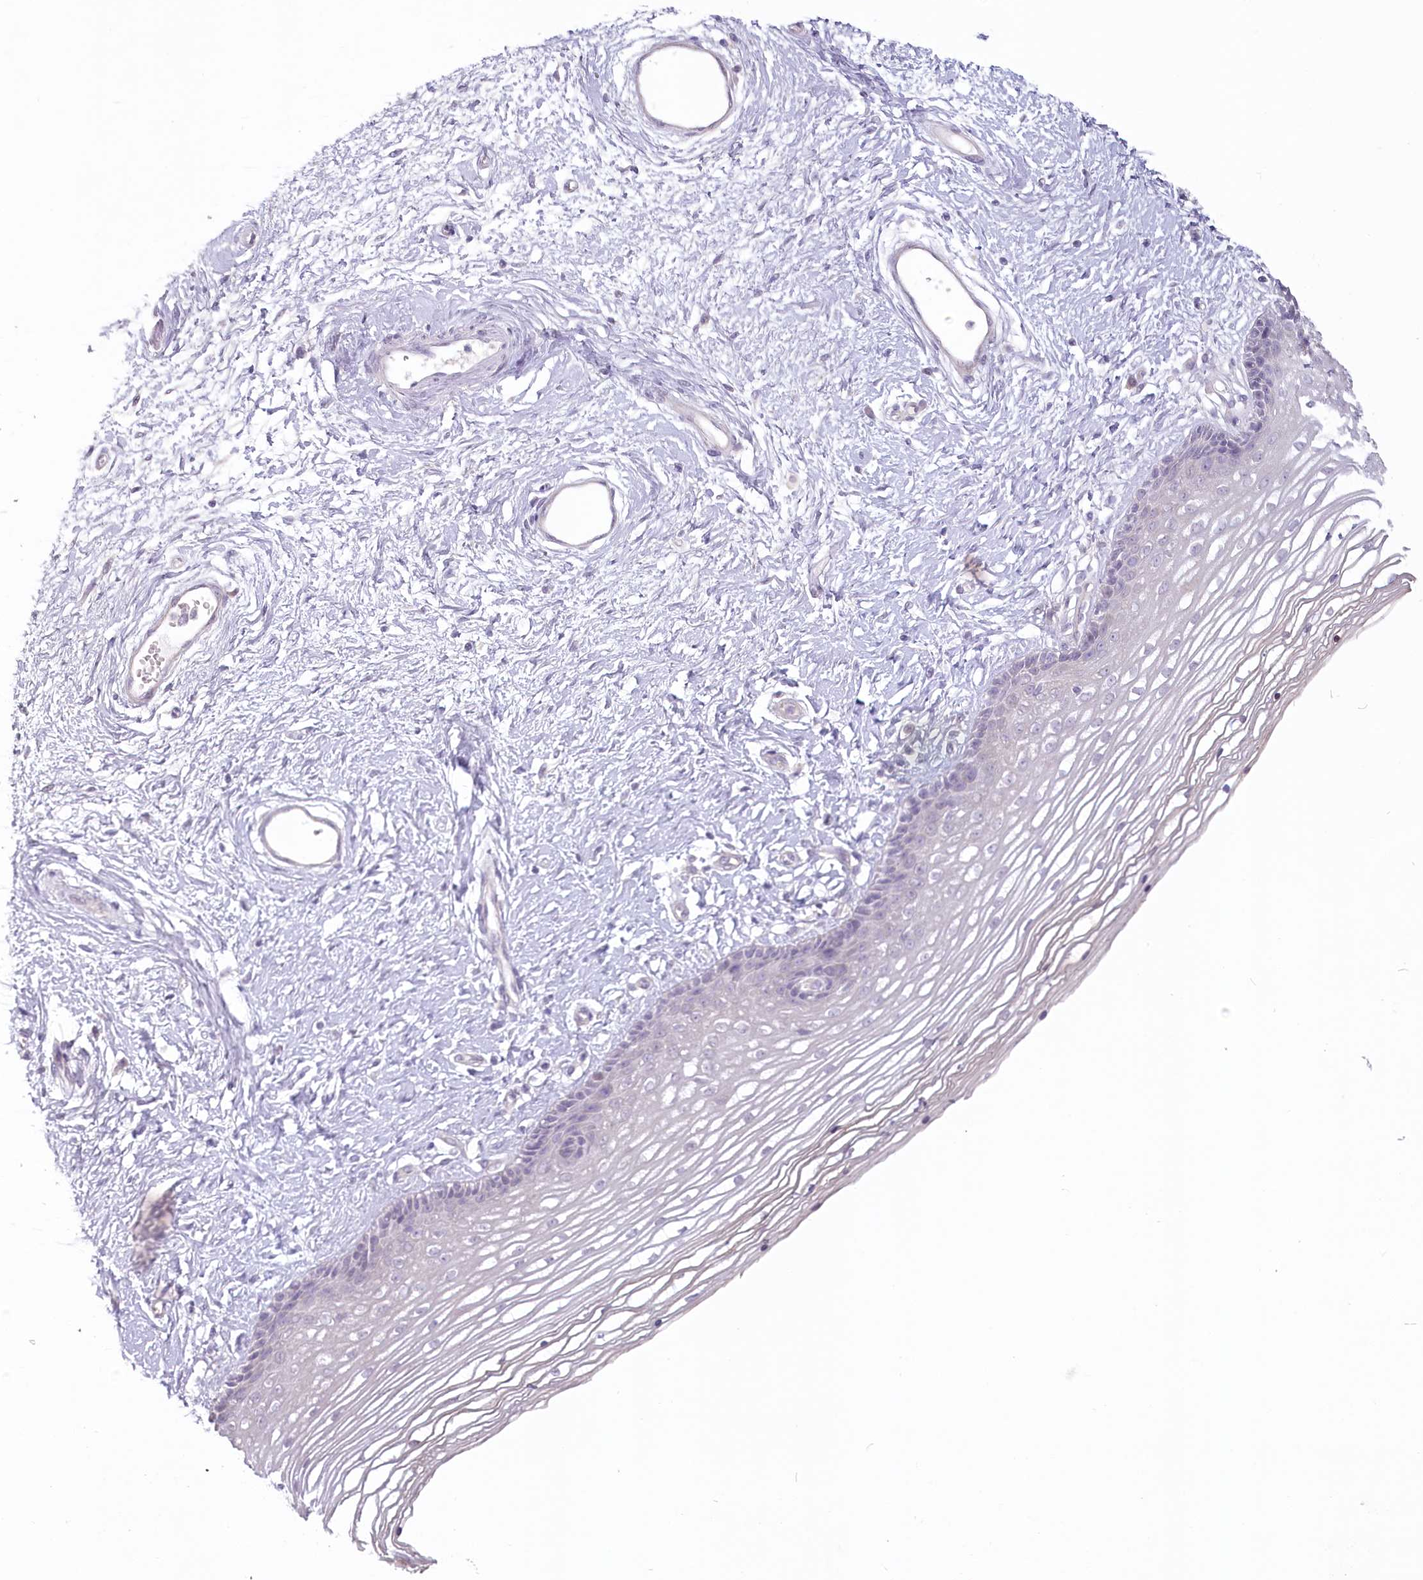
{"staining": {"intensity": "negative", "quantity": "none", "location": "none"}, "tissue": "vagina", "cell_type": "Squamous epithelial cells", "image_type": "normal", "snomed": [{"axis": "morphology", "description": "Normal tissue, NOS"}, {"axis": "topography", "description": "Vagina"}], "caption": "Micrograph shows no protein expression in squamous epithelial cells of benign vagina. (IHC, brightfield microscopy, high magnification).", "gene": "USP11", "patient": {"sex": "female", "age": 46}}